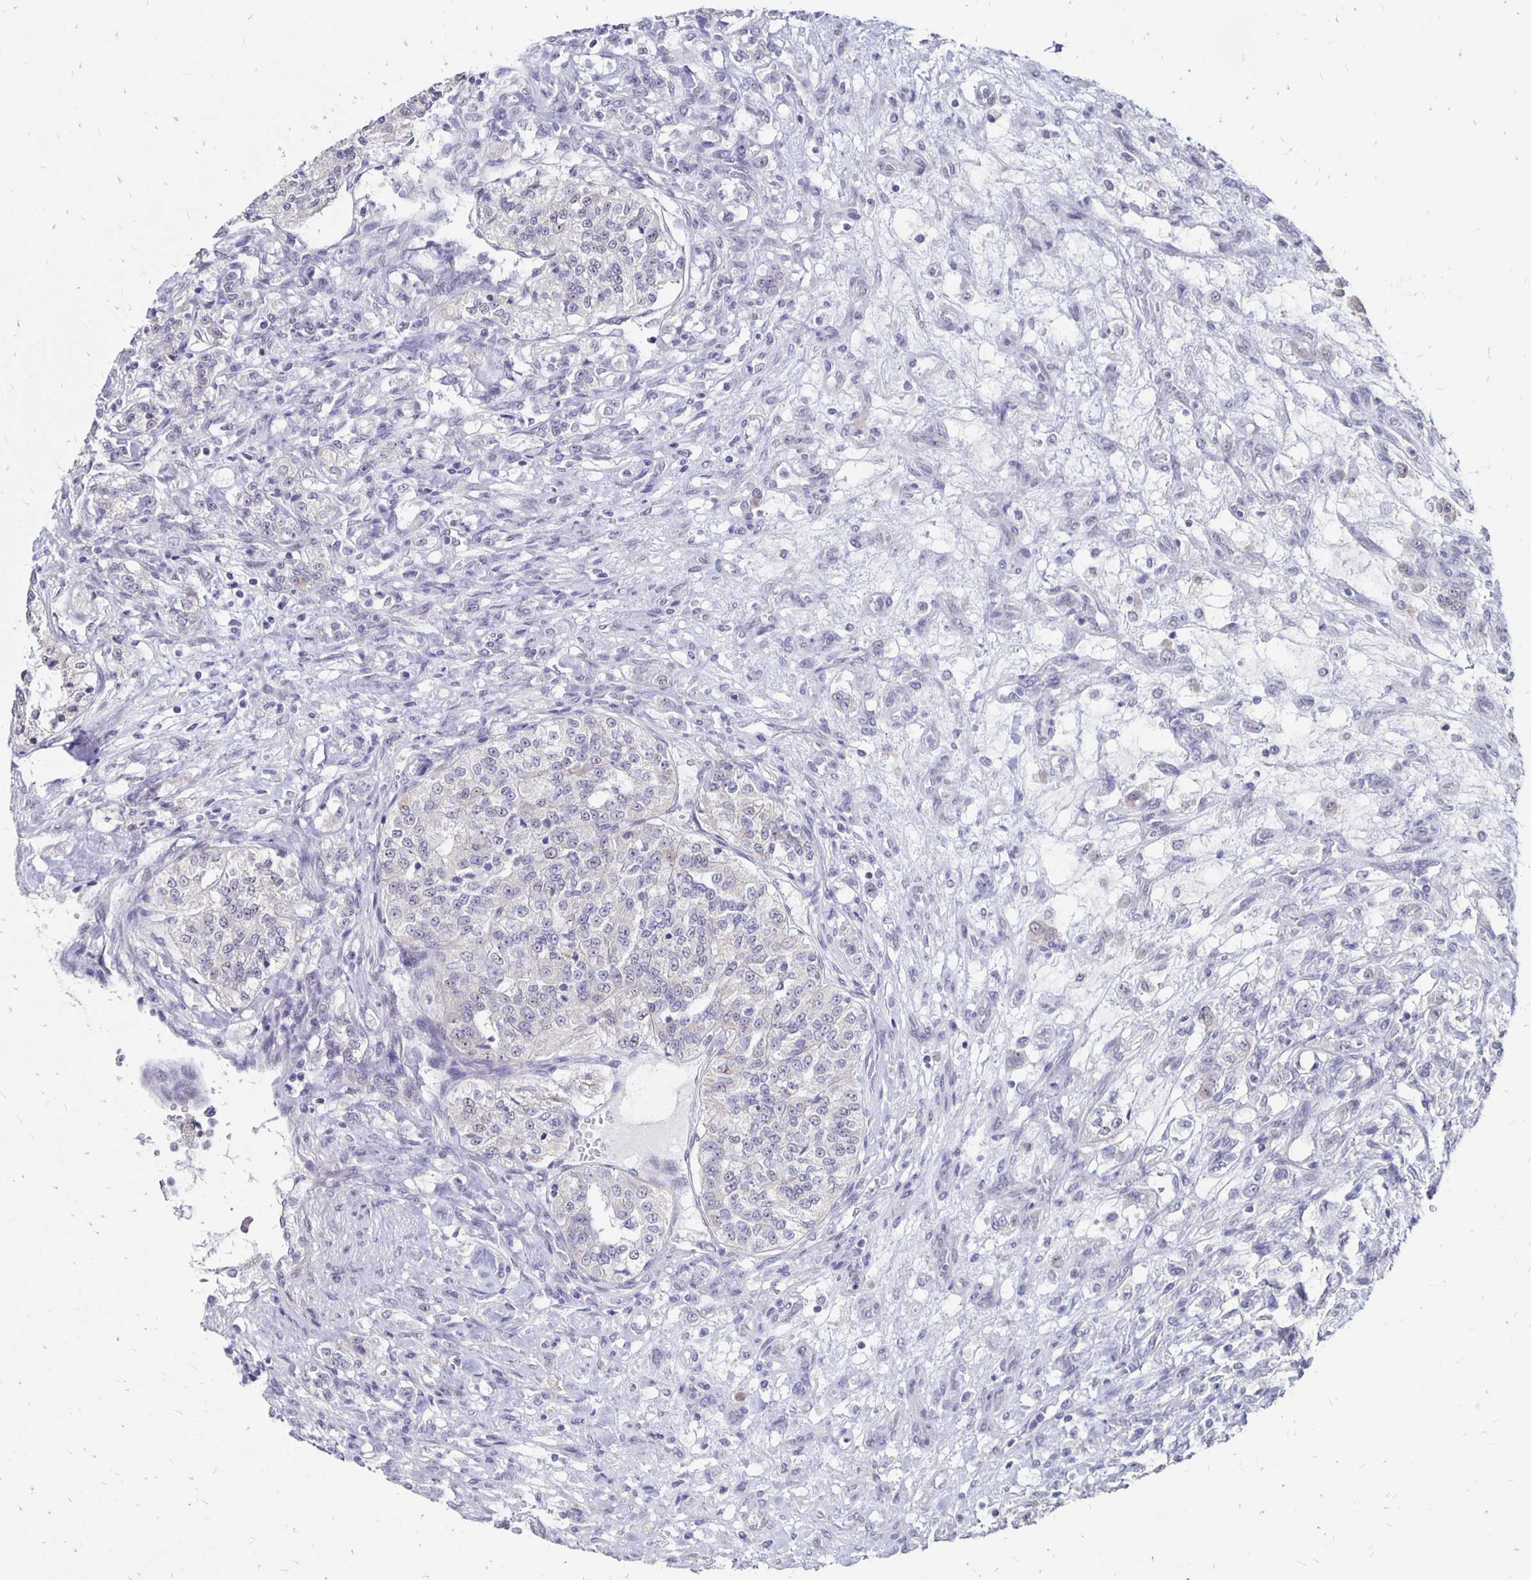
{"staining": {"intensity": "negative", "quantity": "none", "location": "none"}, "tissue": "renal cancer", "cell_type": "Tumor cells", "image_type": "cancer", "snomed": [{"axis": "morphology", "description": "Adenocarcinoma, NOS"}, {"axis": "topography", "description": "Kidney"}], "caption": "A histopathology image of renal cancer stained for a protein exhibits no brown staining in tumor cells.", "gene": "ATOSB", "patient": {"sex": "female", "age": 63}}